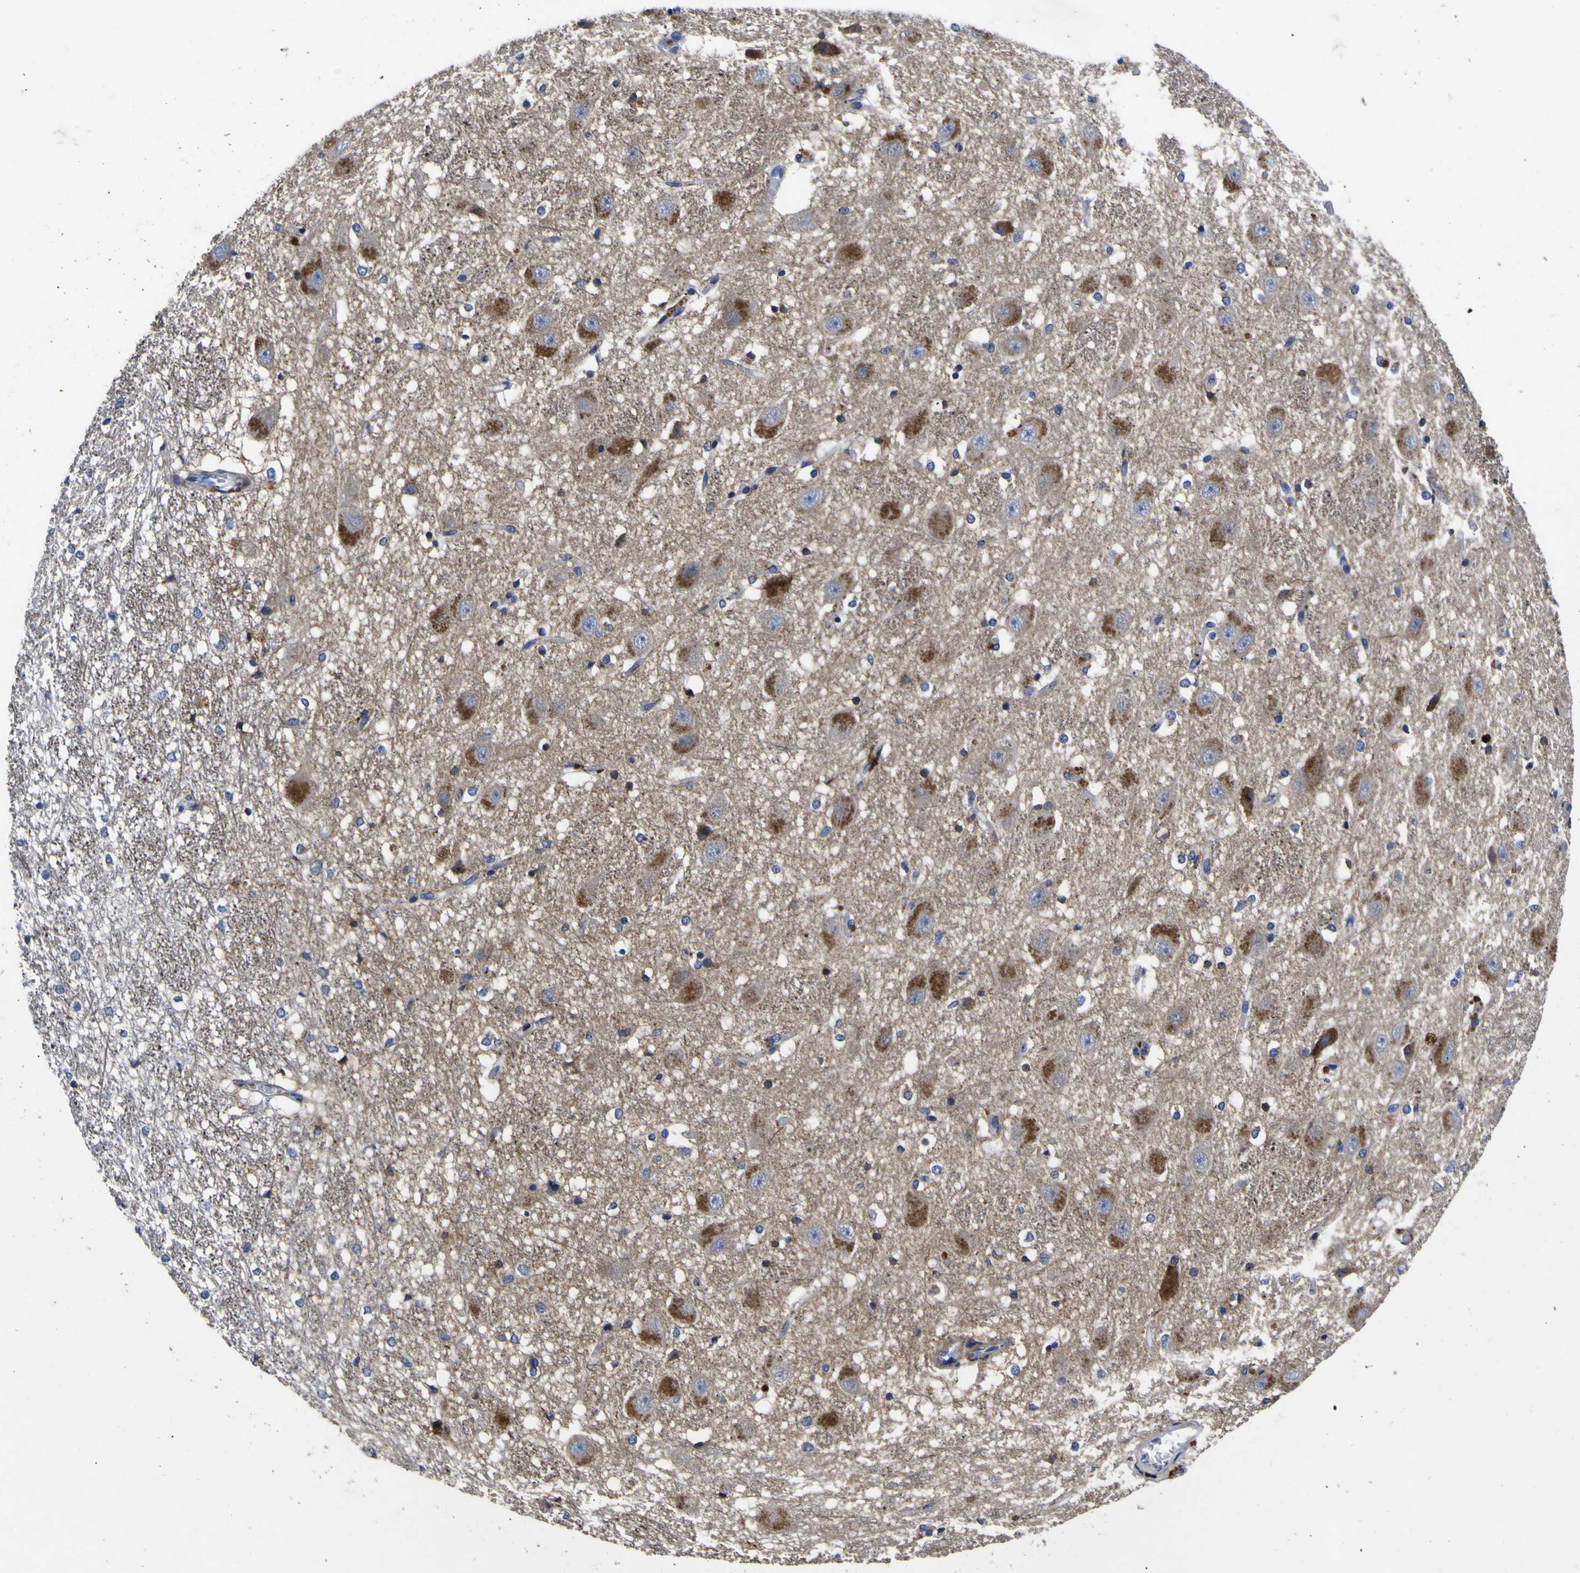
{"staining": {"intensity": "negative", "quantity": "none", "location": "none"}, "tissue": "hippocampus", "cell_type": "Glial cells", "image_type": "normal", "snomed": [{"axis": "morphology", "description": "Normal tissue, NOS"}, {"axis": "topography", "description": "Cerebellum"}], "caption": "This is an immunohistochemistry photomicrograph of benign hippocampus. There is no staining in glial cells.", "gene": "COA1", "patient": {"sex": "male", "age": 76}}